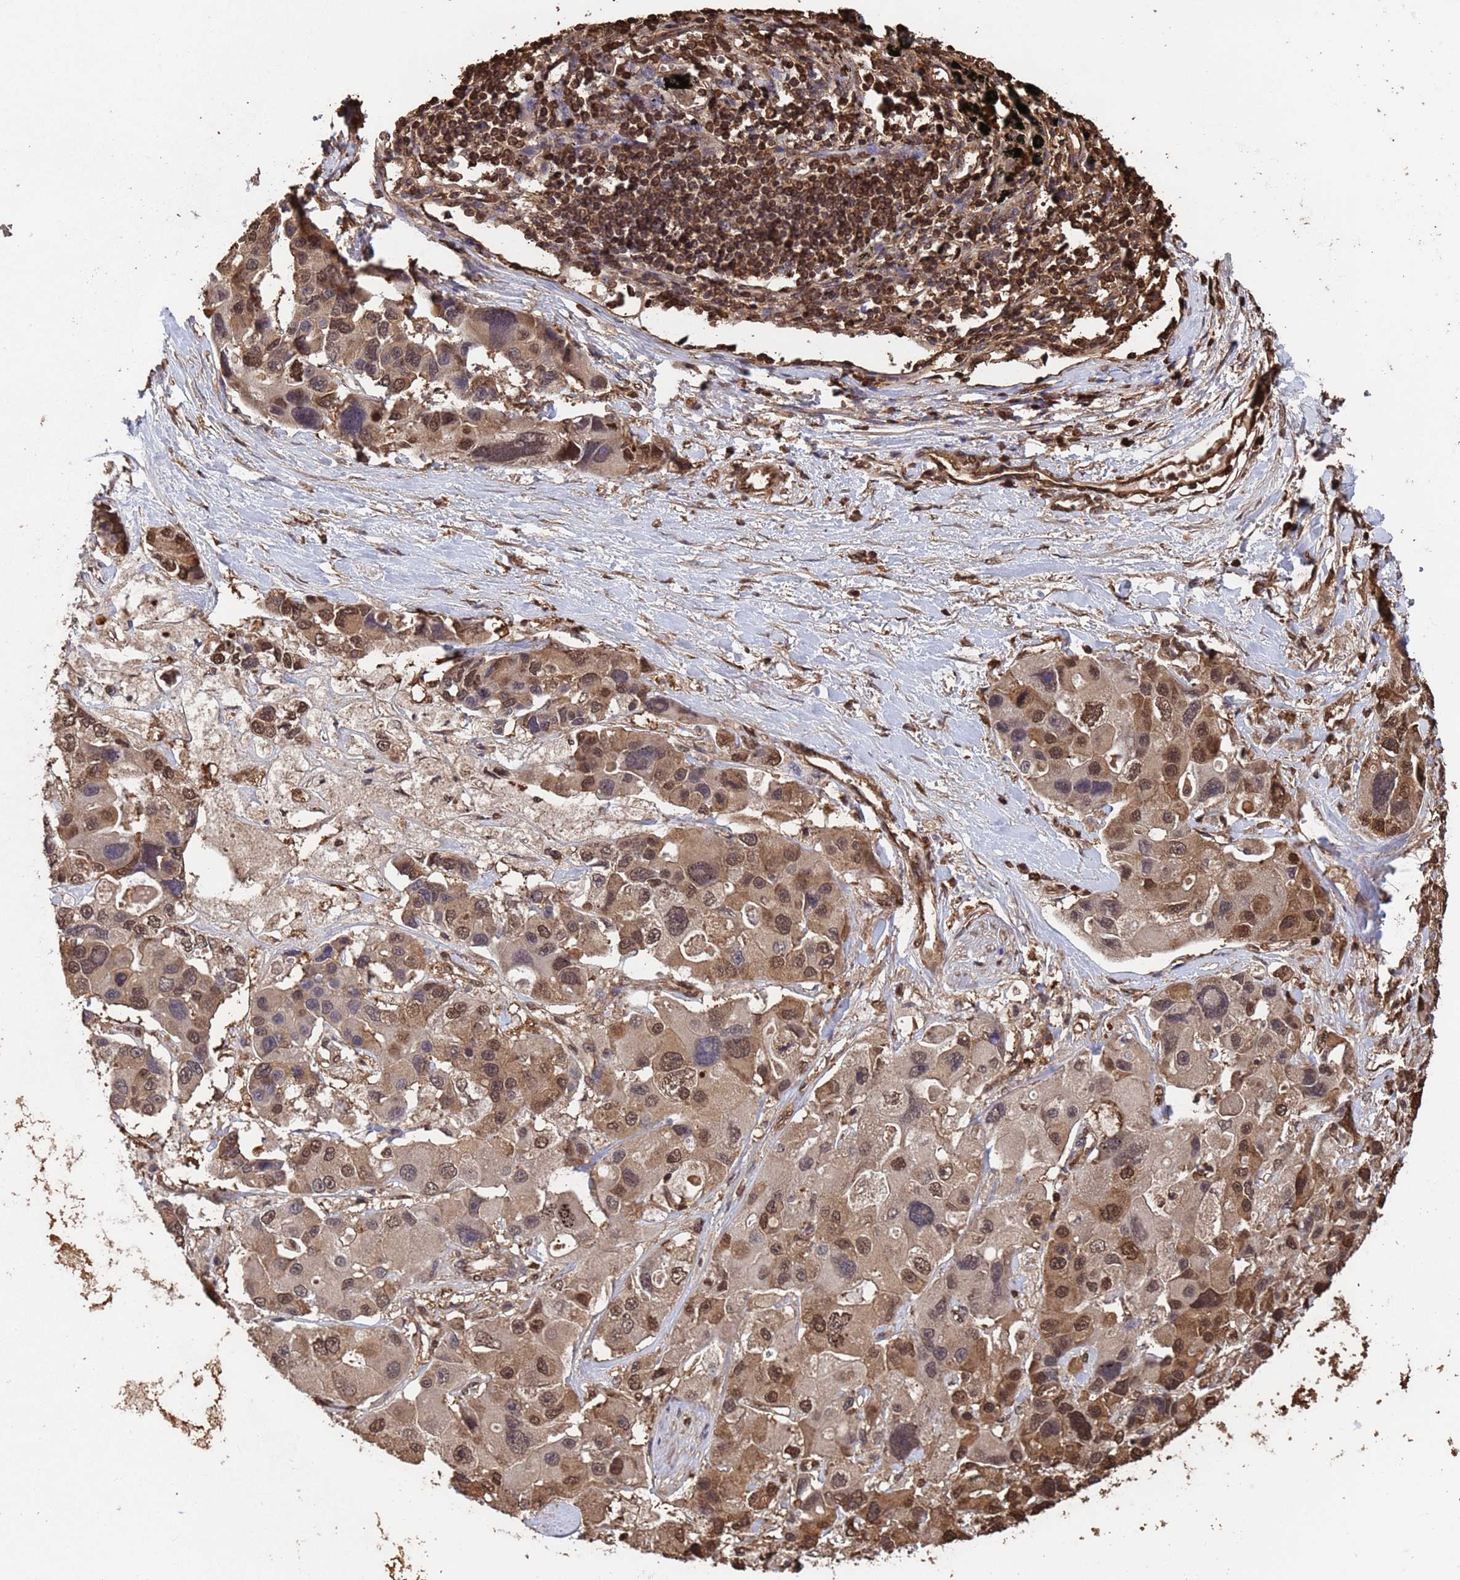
{"staining": {"intensity": "moderate", "quantity": ">75%", "location": "cytoplasmic/membranous,nuclear"}, "tissue": "lung cancer", "cell_type": "Tumor cells", "image_type": "cancer", "snomed": [{"axis": "morphology", "description": "Adenocarcinoma, NOS"}, {"axis": "topography", "description": "Lung"}], "caption": "Moderate cytoplasmic/membranous and nuclear expression is present in about >75% of tumor cells in lung cancer. (brown staining indicates protein expression, while blue staining denotes nuclei).", "gene": "SUMO4", "patient": {"sex": "female", "age": 54}}